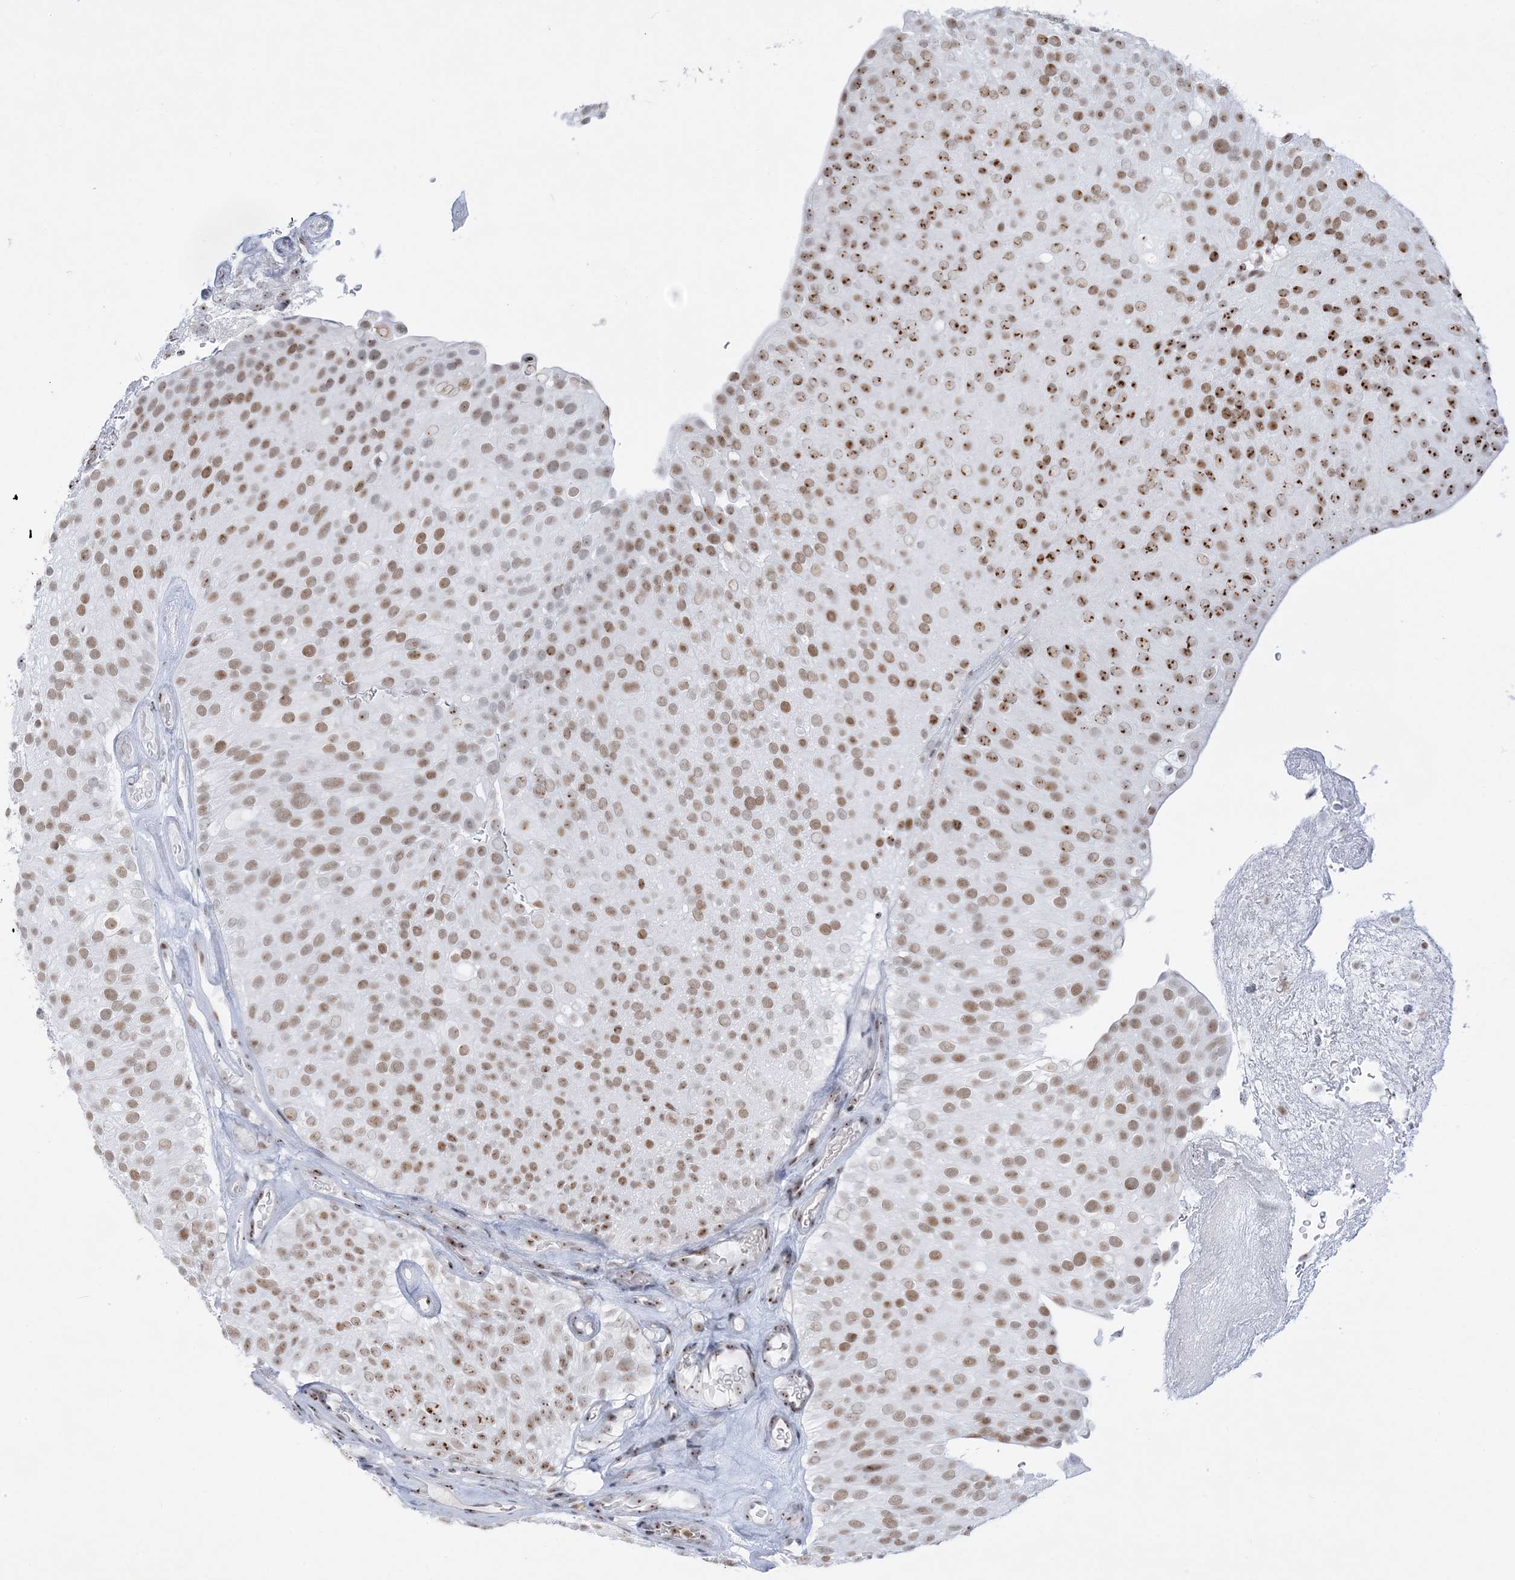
{"staining": {"intensity": "strong", "quantity": ">75%", "location": "nuclear"}, "tissue": "urothelial cancer", "cell_type": "Tumor cells", "image_type": "cancer", "snomed": [{"axis": "morphology", "description": "Urothelial carcinoma, Low grade"}, {"axis": "topography", "description": "Urinary bladder"}], "caption": "There is high levels of strong nuclear expression in tumor cells of urothelial carcinoma (low-grade), as demonstrated by immunohistochemical staining (brown color).", "gene": "DDX21", "patient": {"sex": "male", "age": 78}}